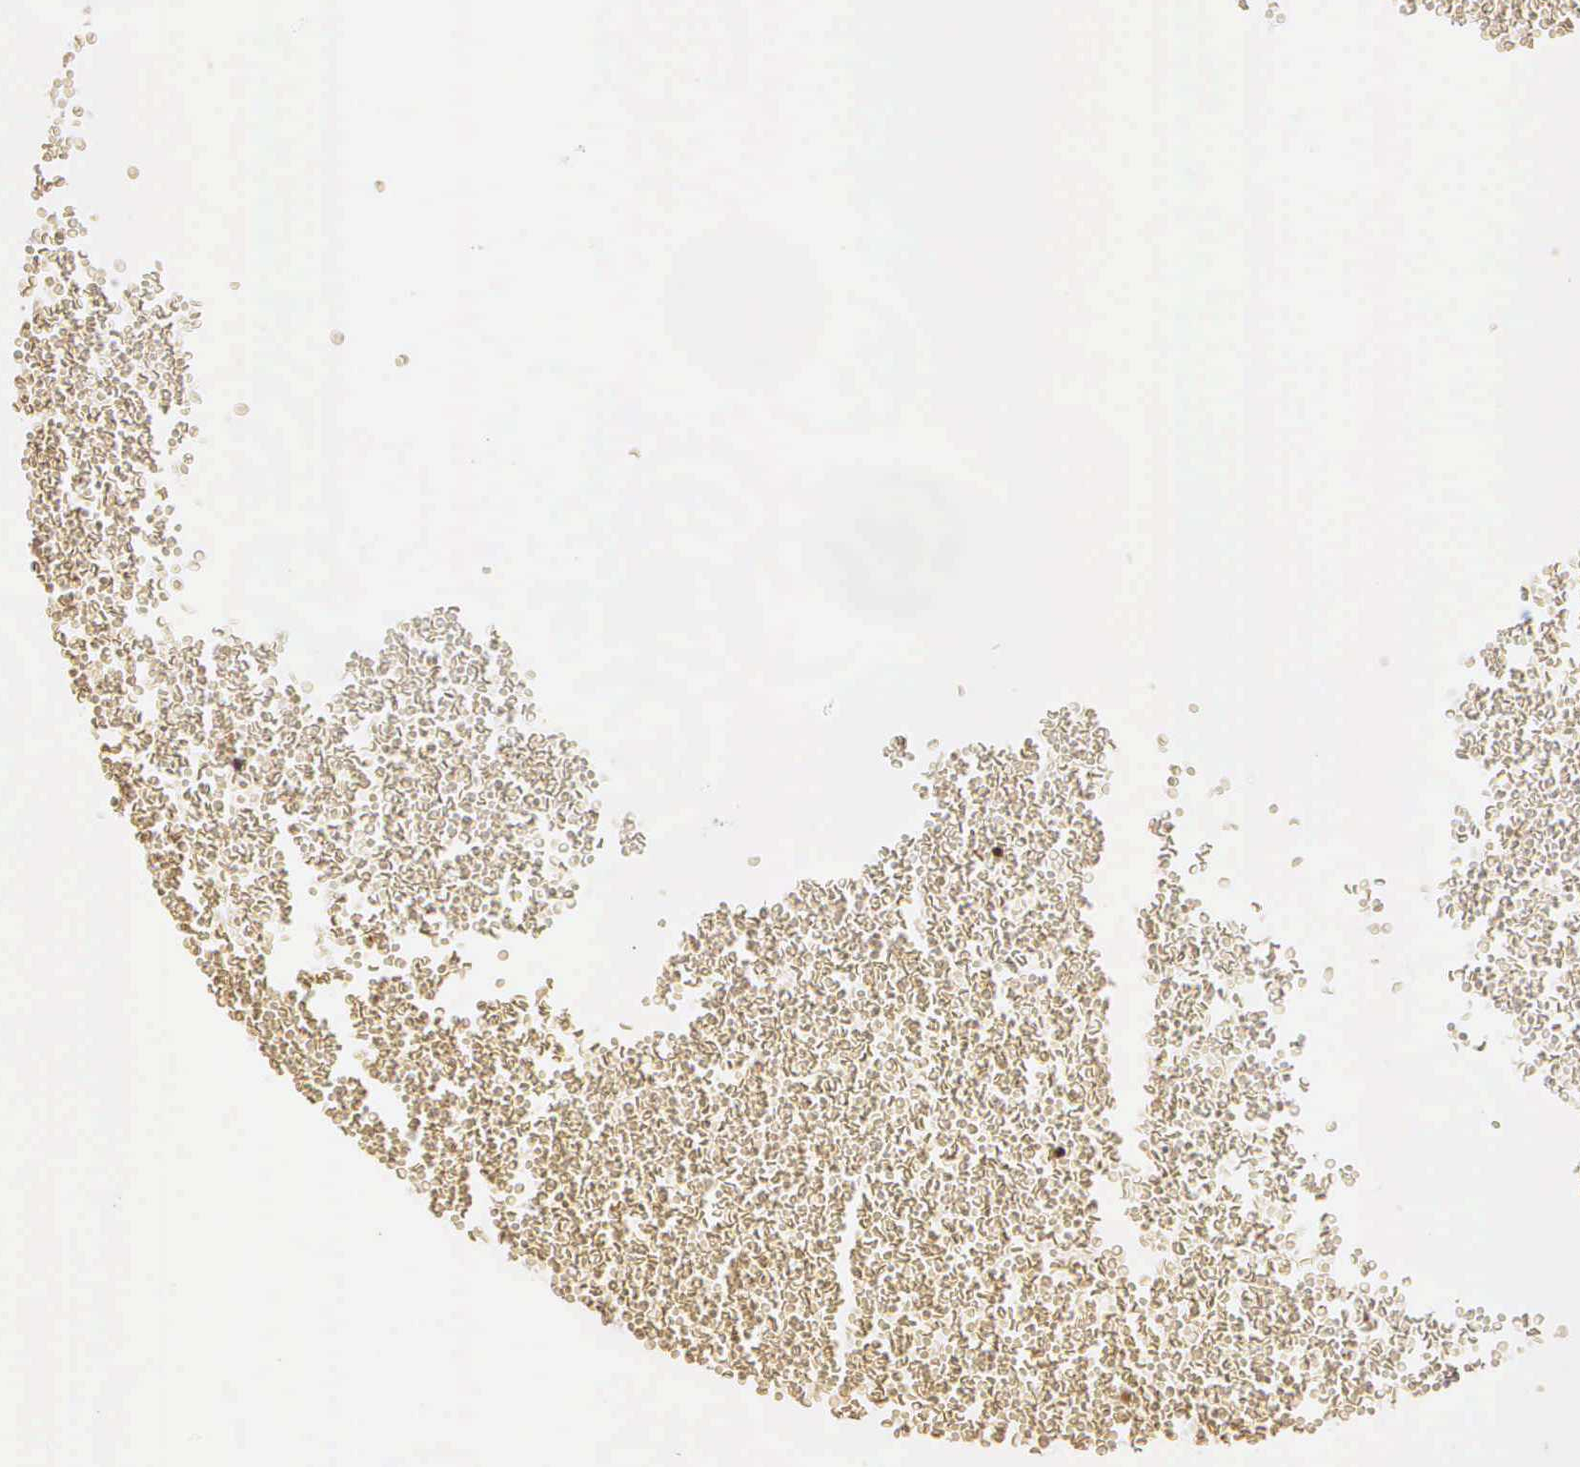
{"staining": {"intensity": "strong", "quantity": ">75%", "location": "nuclear"}, "tissue": "testis cancer", "cell_type": "Tumor cells", "image_type": "cancer", "snomed": [{"axis": "morphology", "description": "Seminoma, NOS"}, {"axis": "topography", "description": "Testis"}], "caption": "Immunohistochemical staining of seminoma (testis) shows high levels of strong nuclear protein positivity in about >75% of tumor cells.", "gene": "ARMCX5", "patient": {"sex": "male", "age": 71}}